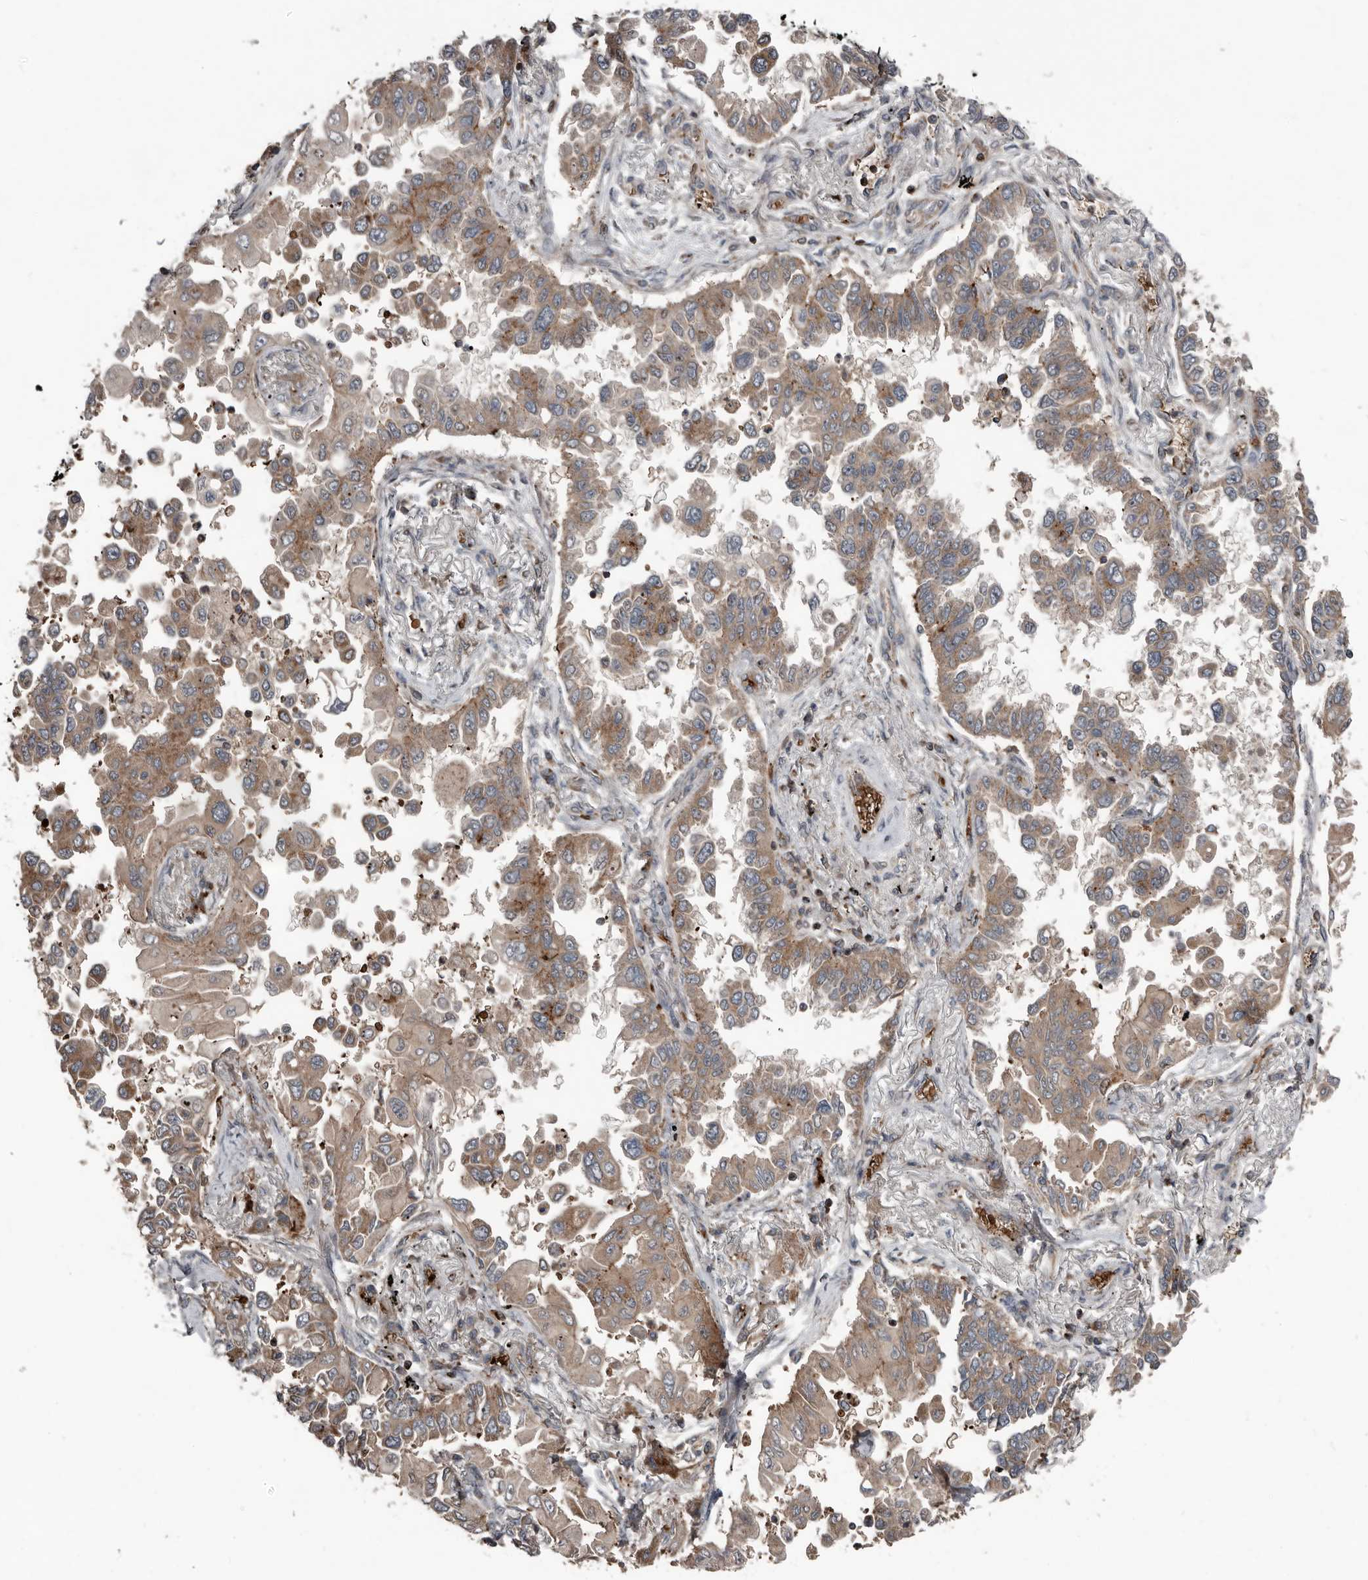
{"staining": {"intensity": "moderate", "quantity": ">75%", "location": "cytoplasmic/membranous"}, "tissue": "lung cancer", "cell_type": "Tumor cells", "image_type": "cancer", "snomed": [{"axis": "morphology", "description": "Adenocarcinoma, NOS"}, {"axis": "topography", "description": "Lung"}], "caption": "Lung adenocarcinoma stained with immunohistochemistry (IHC) exhibits moderate cytoplasmic/membranous positivity in about >75% of tumor cells.", "gene": "FBXO31", "patient": {"sex": "female", "age": 67}}